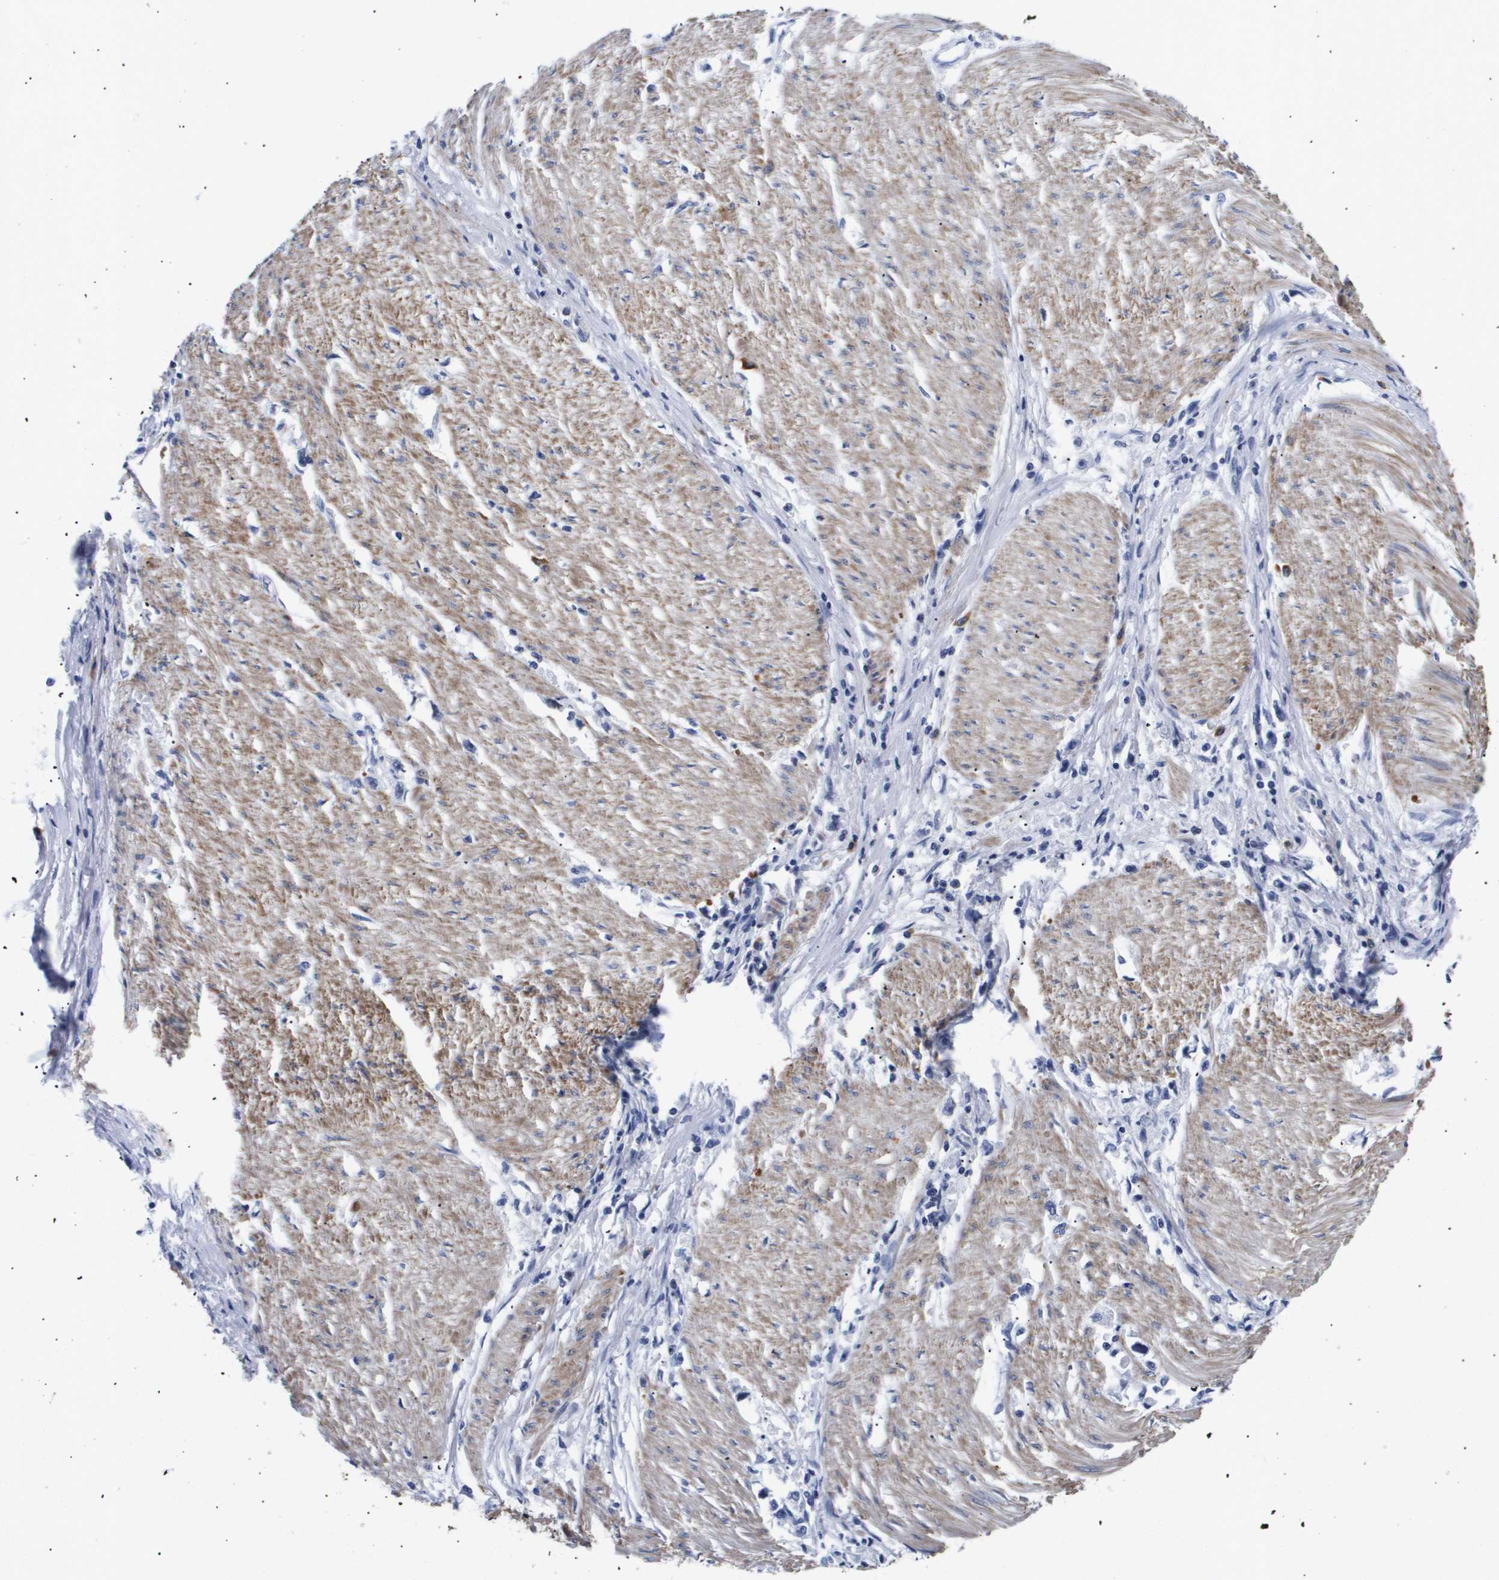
{"staining": {"intensity": "negative", "quantity": "none", "location": "none"}, "tissue": "stomach cancer", "cell_type": "Tumor cells", "image_type": "cancer", "snomed": [{"axis": "morphology", "description": "Adenocarcinoma, NOS"}, {"axis": "topography", "description": "Stomach"}], "caption": "DAB (3,3'-diaminobenzidine) immunohistochemical staining of human stomach cancer demonstrates no significant staining in tumor cells. Brightfield microscopy of IHC stained with DAB (brown) and hematoxylin (blue), captured at high magnification.", "gene": "SHD", "patient": {"sex": "female", "age": 59}}